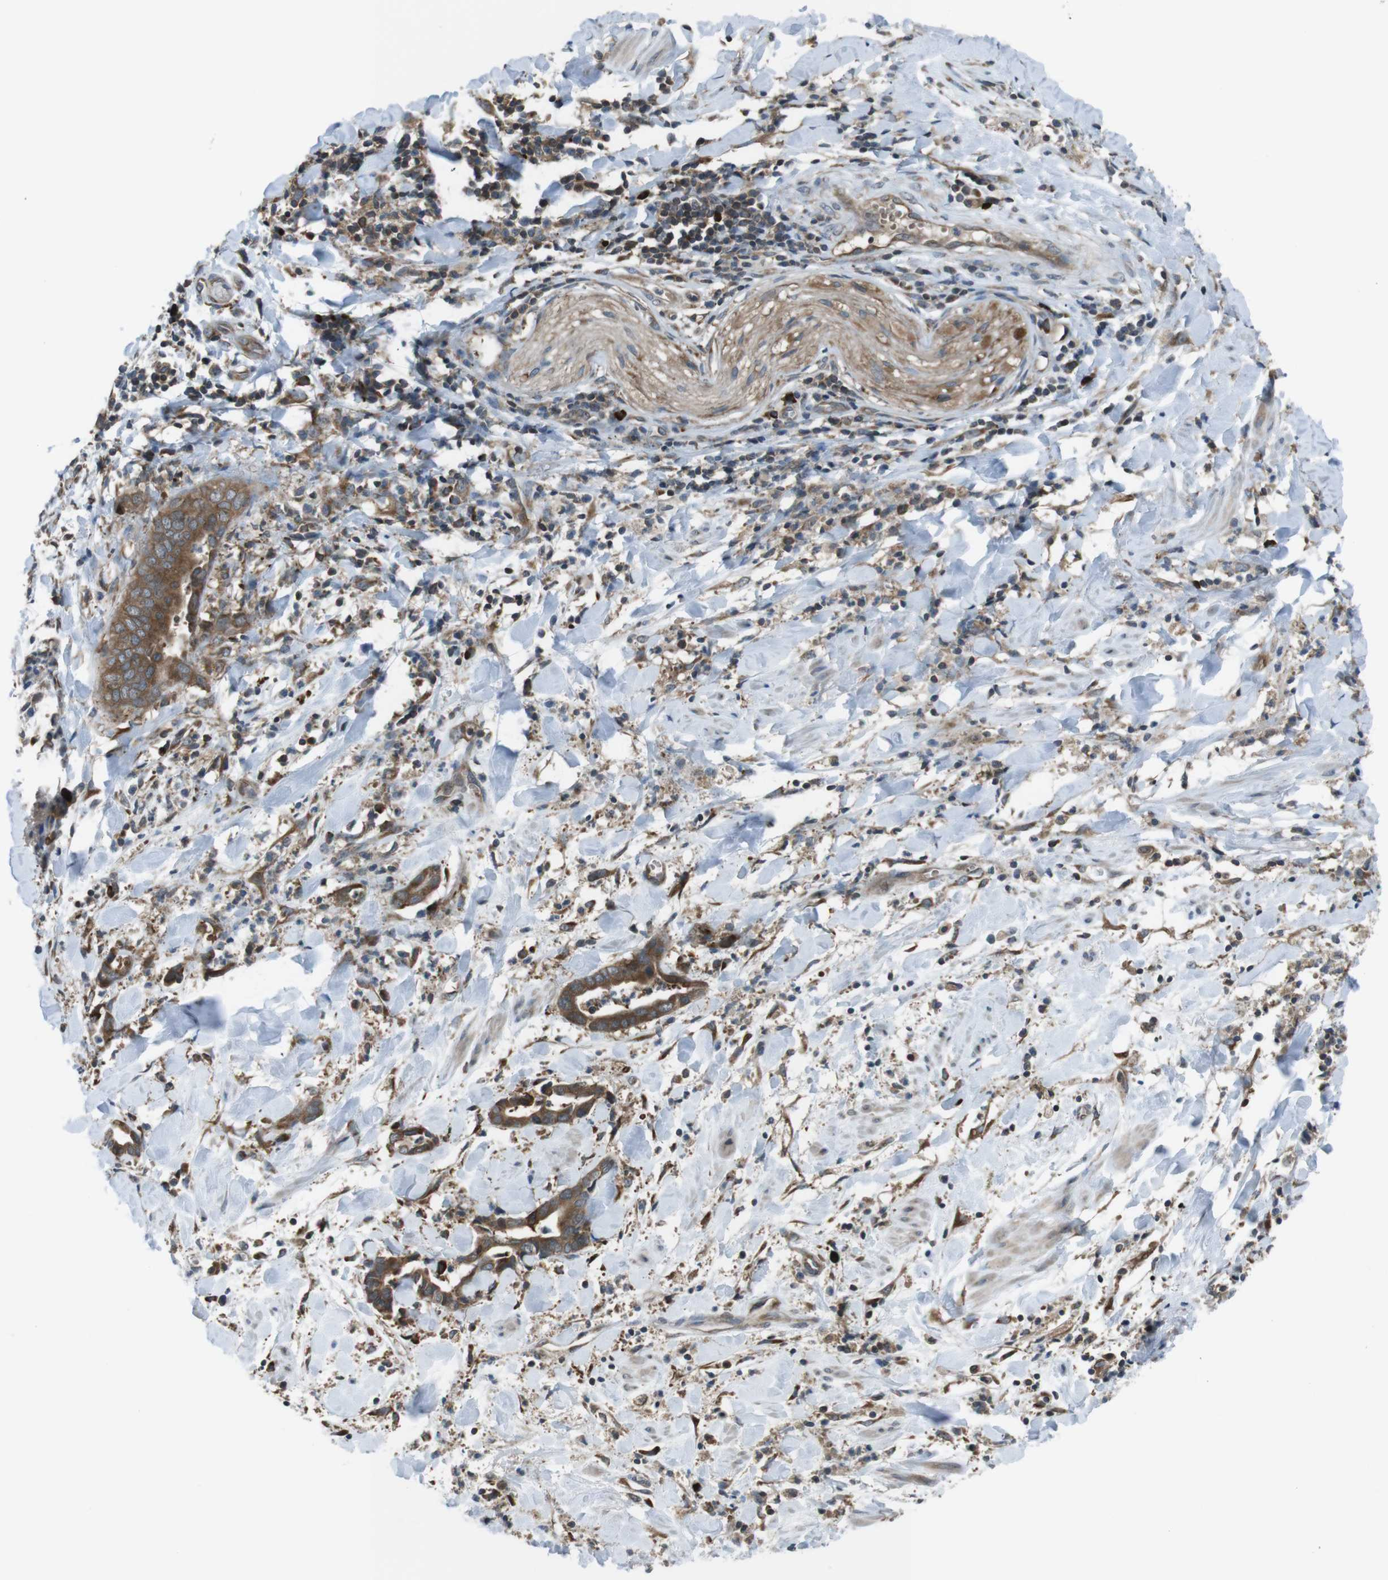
{"staining": {"intensity": "moderate", "quantity": ">75%", "location": "cytoplasmic/membranous"}, "tissue": "cervical cancer", "cell_type": "Tumor cells", "image_type": "cancer", "snomed": [{"axis": "morphology", "description": "Adenocarcinoma, NOS"}, {"axis": "topography", "description": "Cervix"}], "caption": "Moderate cytoplasmic/membranous positivity is identified in about >75% of tumor cells in cervical adenocarcinoma.", "gene": "SSR3", "patient": {"sex": "female", "age": 44}}